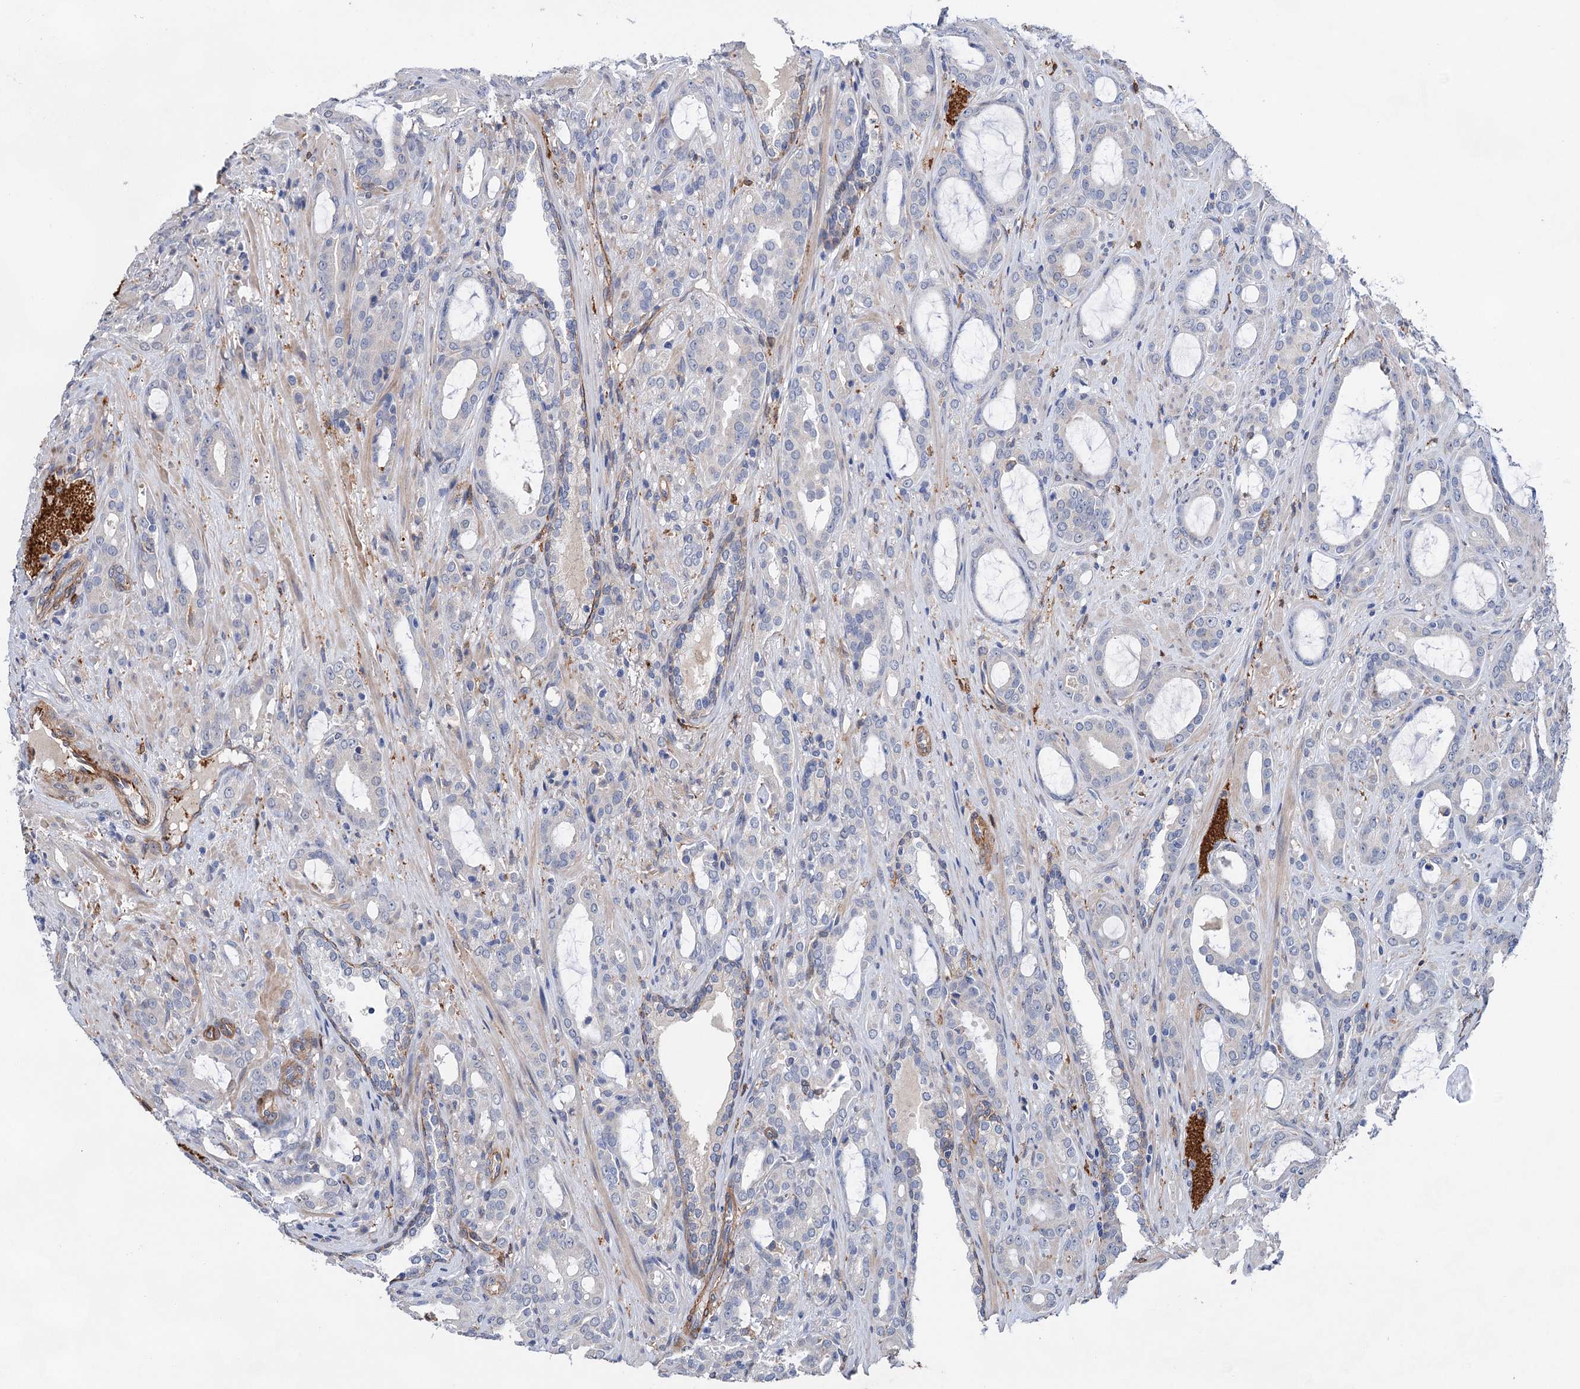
{"staining": {"intensity": "negative", "quantity": "none", "location": "none"}, "tissue": "prostate cancer", "cell_type": "Tumor cells", "image_type": "cancer", "snomed": [{"axis": "morphology", "description": "Adenocarcinoma, High grade"}, {"axis": "topography", "description": "Prostate"}], "caption": "The image reveals no significant expression in tumor cells of prostate cancer (adenocarcinoma (high-grade)).", "gene": "TMTC3", "patient": {"sex": "male", "age": 72}}